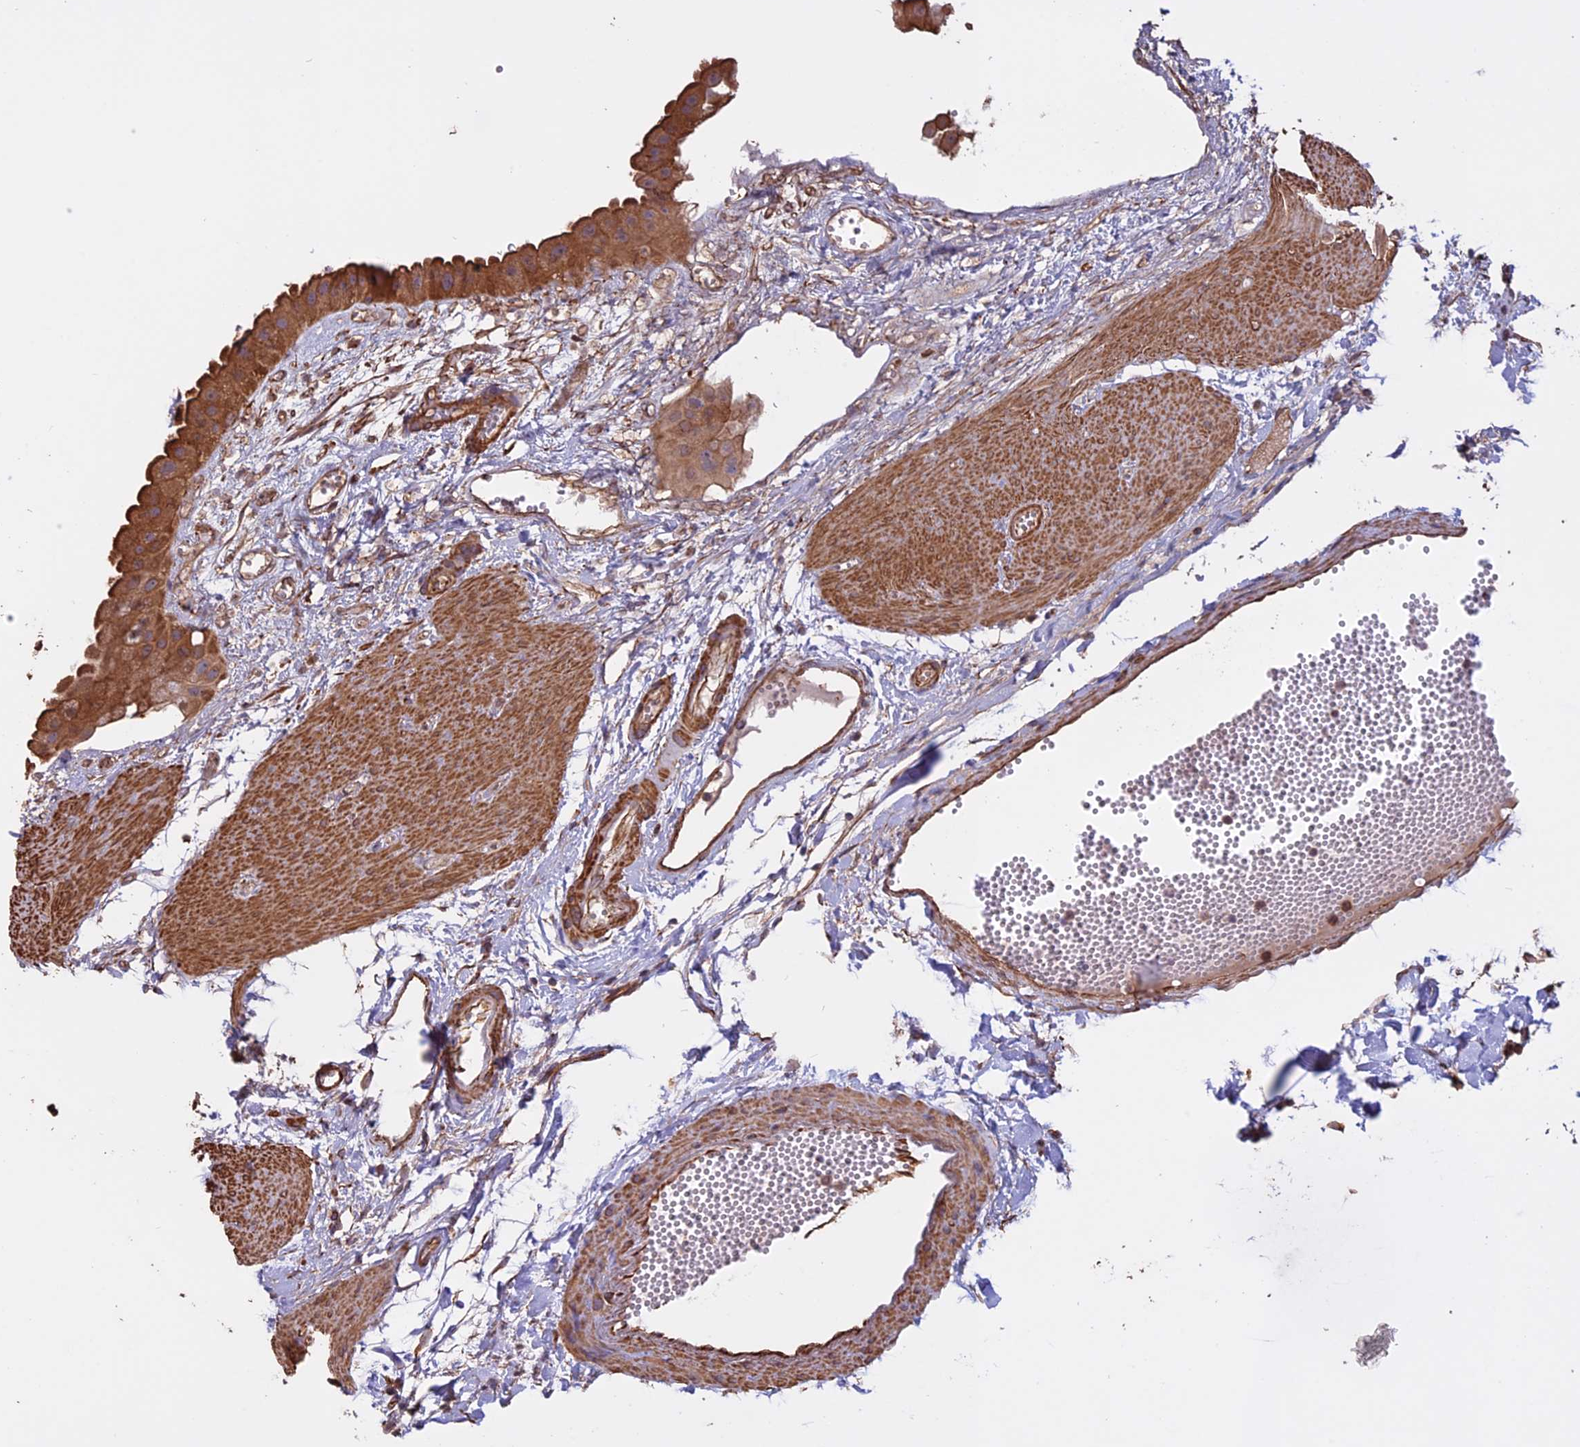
{"staining": {"intensity": "moderate", "quantity": ">75%", "location": "cytoplasmic/membranous"}, "tissue": "gallbladder", "cell_type": "Glandular cells", "image_type": "normal", "snomed": [{"axis": "morphology", "description": "Normal tissue, NOS"}, {"axis": "topography", "description": "Gallbladder"}], "caption": "A brown stain highlights moderate cytoplasmic/membranous expression of a protein in glandular cells of normal human gallbladder. The protein of interest is stained brown, and the nuclei are stained in blue (DAB IHC with brightfield microscopy, high magnification).", "gene": "CCDC148", "patient": {"sex": "female", "age": 64}}